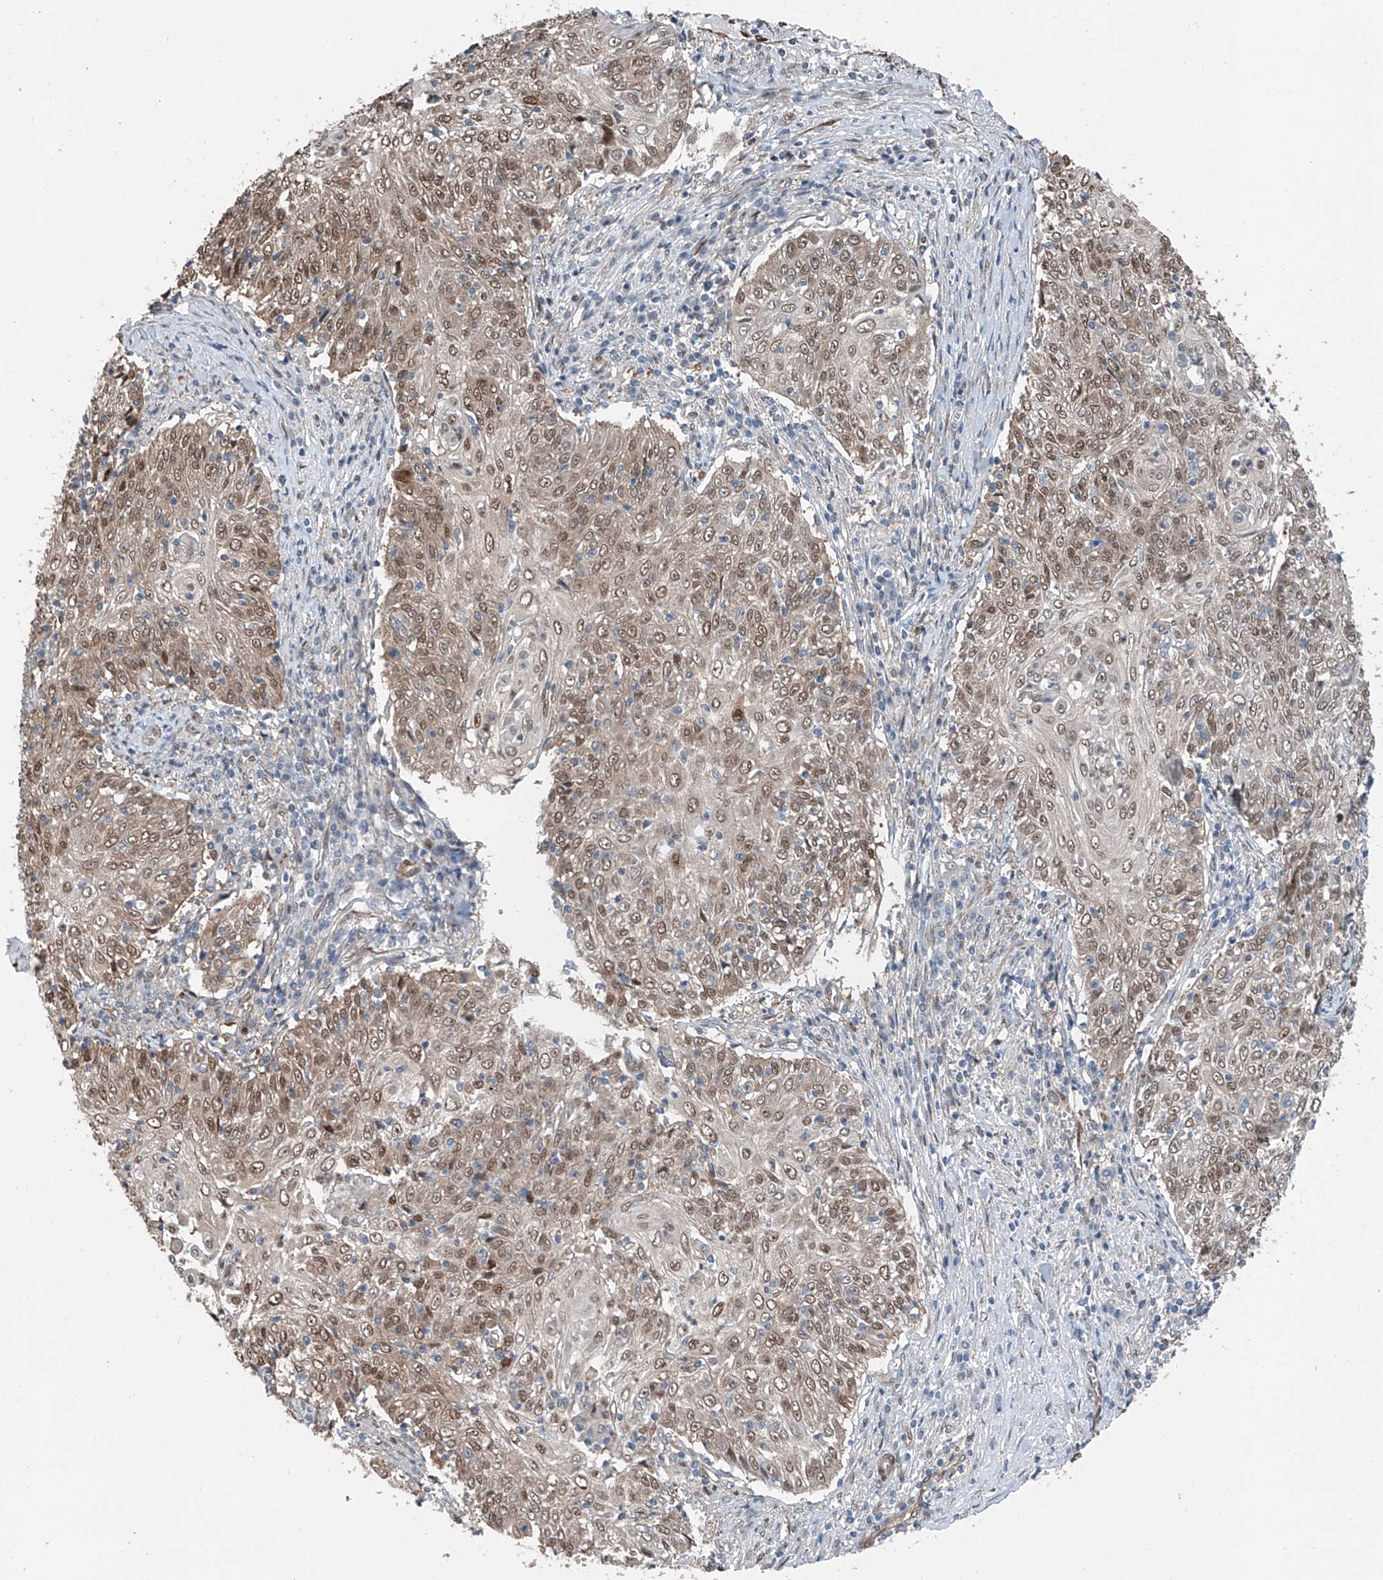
{"staining": {"intensity": "moderate", "quantity": ">75%", "location": "cytoplasmic/membranous,nuclear"}, "tissue": "cervical cancer", "cell_type": "Tumor cells", "image_type": "cancer", "snomed": [{"axis": "morphology", "description": "Squamous cell carcinoma, NOS"}, {"axis": "topography", "description": "Cervix"}], "caption": "Cervical cancer (squamous cell carcinoma) stained for a protein (brown) exhibits moderate cytoplasmic/membranous and nuclear positive staining in approximately >75% of tumor cells.", "gene": "HSPA6", "patient": {"sex": "female", "age": 48}}